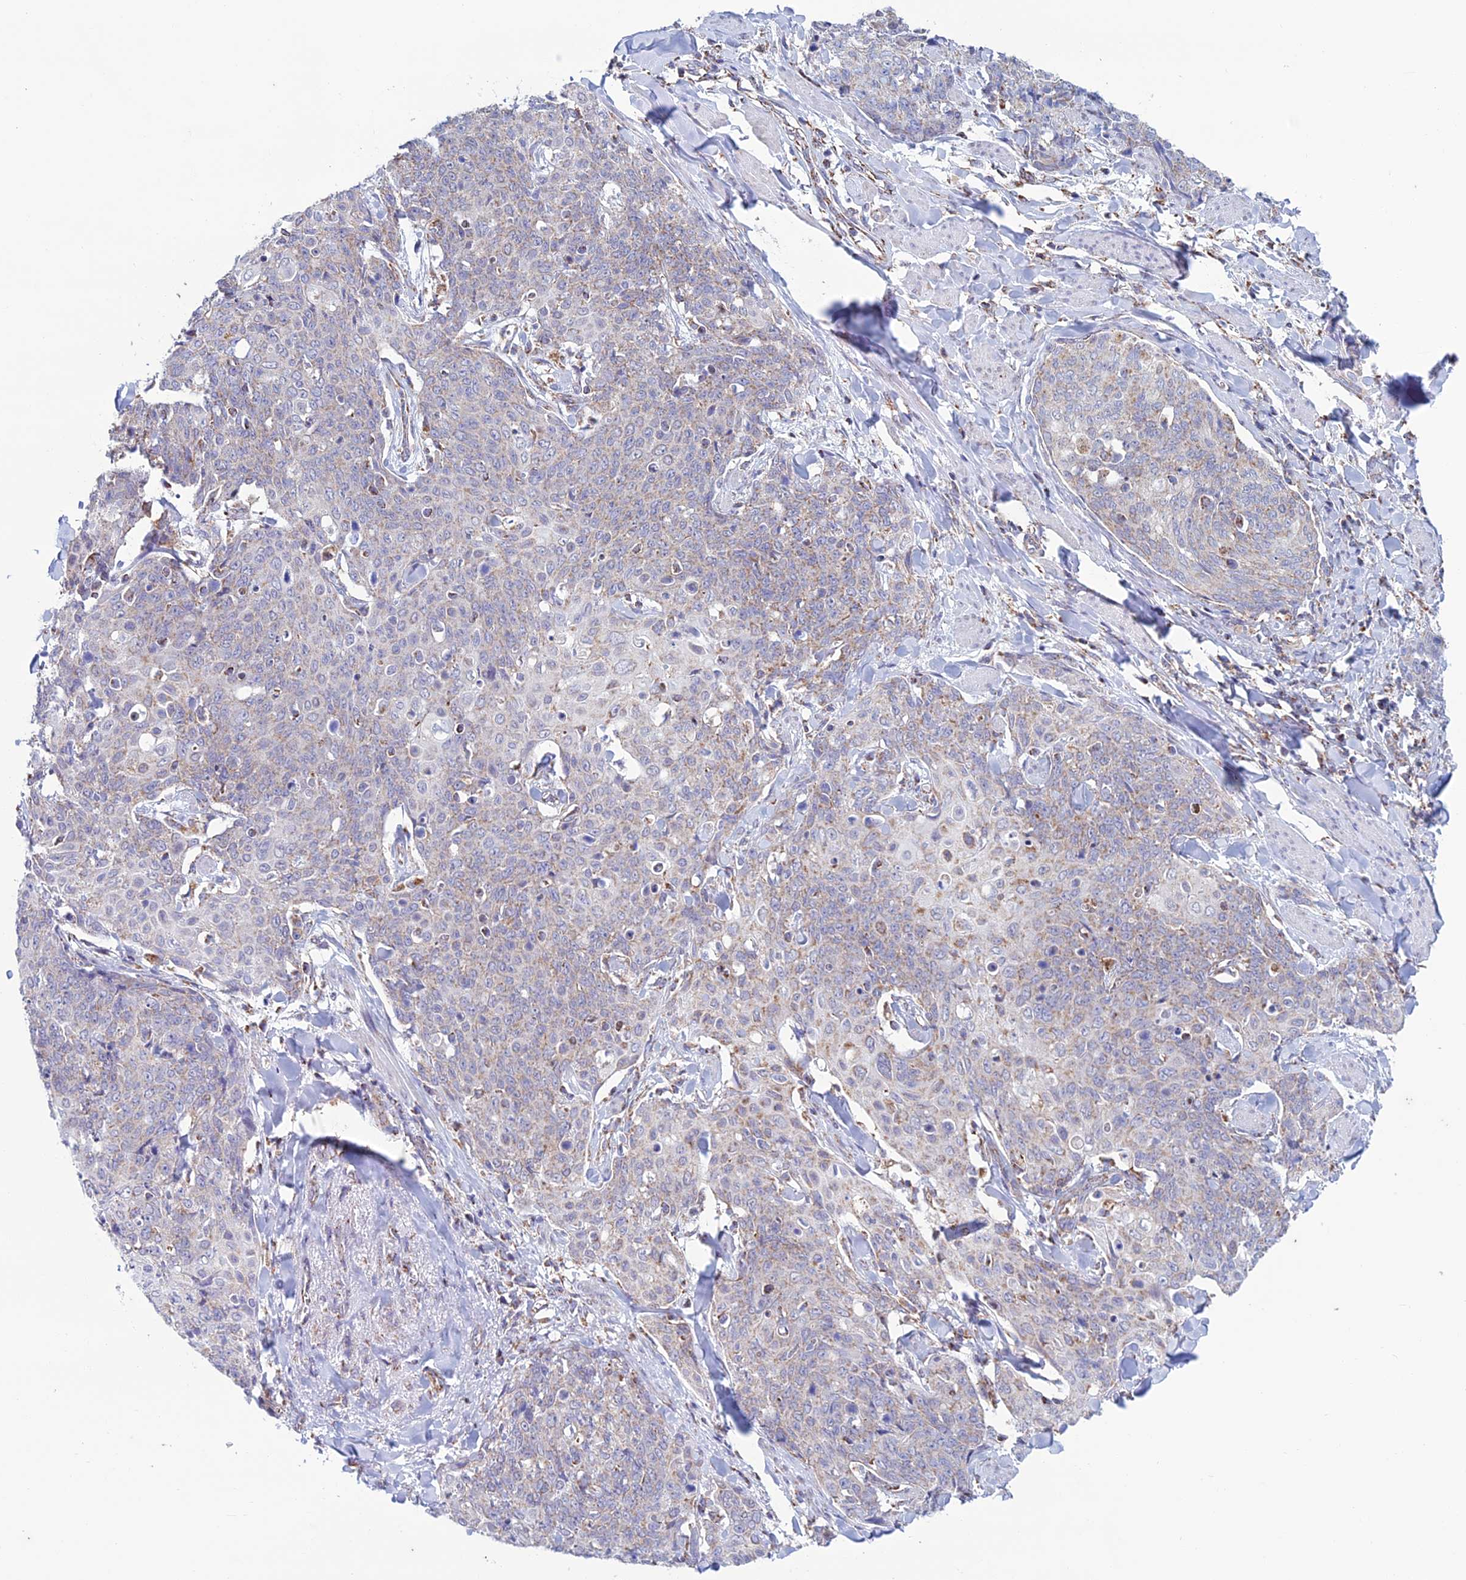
{"staining": {"intensity": "weak", "quantity": "<25%", "location": "cytoplasmic/membranous"}, "tissue": "skin cancer", "cell_type": "Tumor cells", "image_type": "cancer", "snomed": [{"axis": "morphology", "description": "Squamous cell carcinoma, NOS"}, {"axis": "topography", "description": "Skin"}, {"axis": "topography", "description": "Vulva"}], "caption": "This histopathology image is of skin squamous cell carcinoma stained with immunohistochemistry to label a protein in brown with the nuclei are counter-stained blue. There is no staining in tumor cells.", "gene": "ZNG1B", "patient": {"sex": "female", "age": 85}}